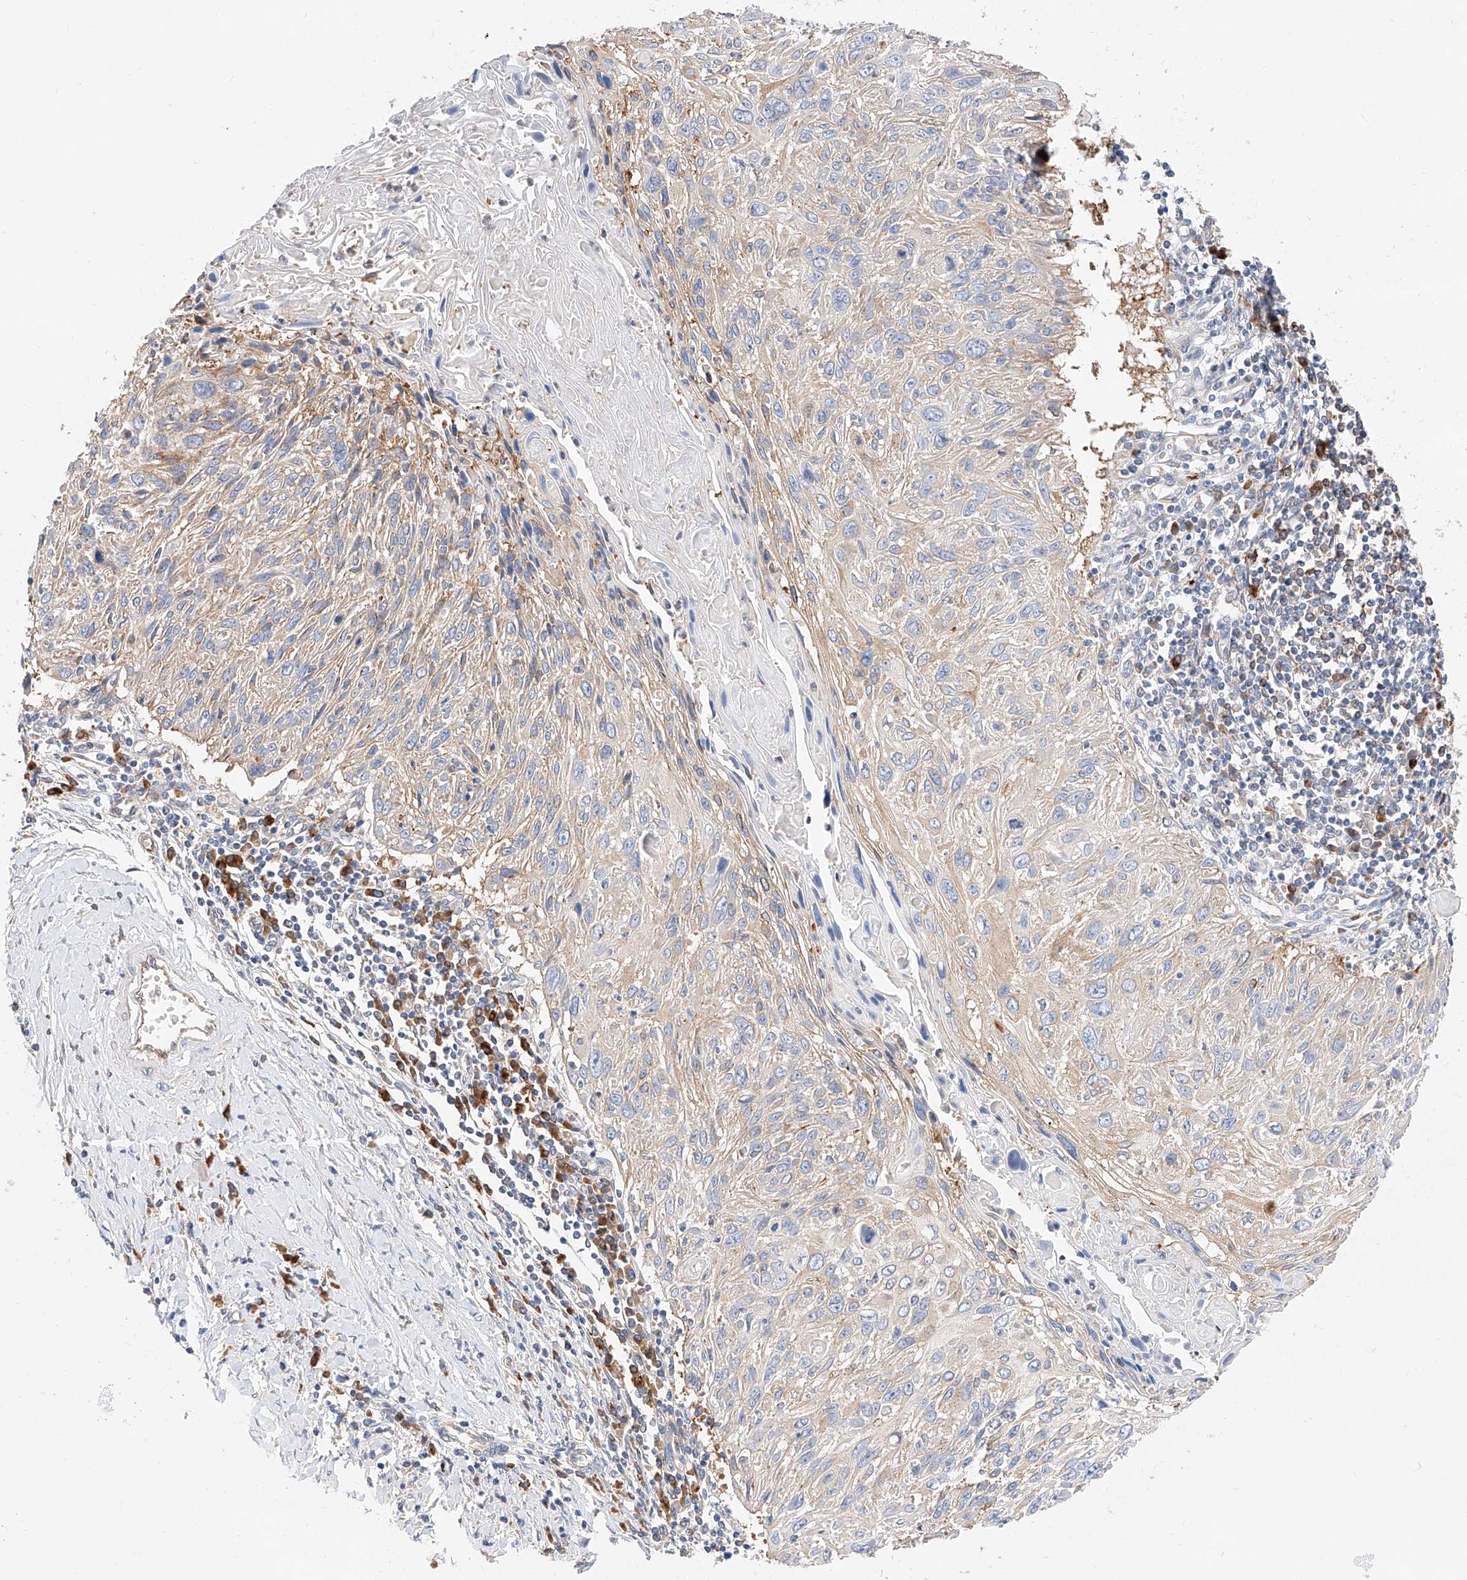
{"staining": {"intensity": "weak", "quantity": "25%-75%", "location": "cytoplasmic/membranous"}, "tissue": "cervical cancer", "cell_type": "Tumor cells", "image_type": "cancer", "snomed": [{"axis": "morphology", "description": "Squamous cell carcinoma, NOS"}, {"axis": "topography", "description": "Cervix"}], "caption": "This micrograph displays immunohistochemistry (IHC) staining of human cervical squamous cell carcinoma, with low weak cytoplasmic/membranous expression in approximately 25%-75% of tumor cells.", "gene": "GLMN", "patient": {"sex": "female", "age": 51}}